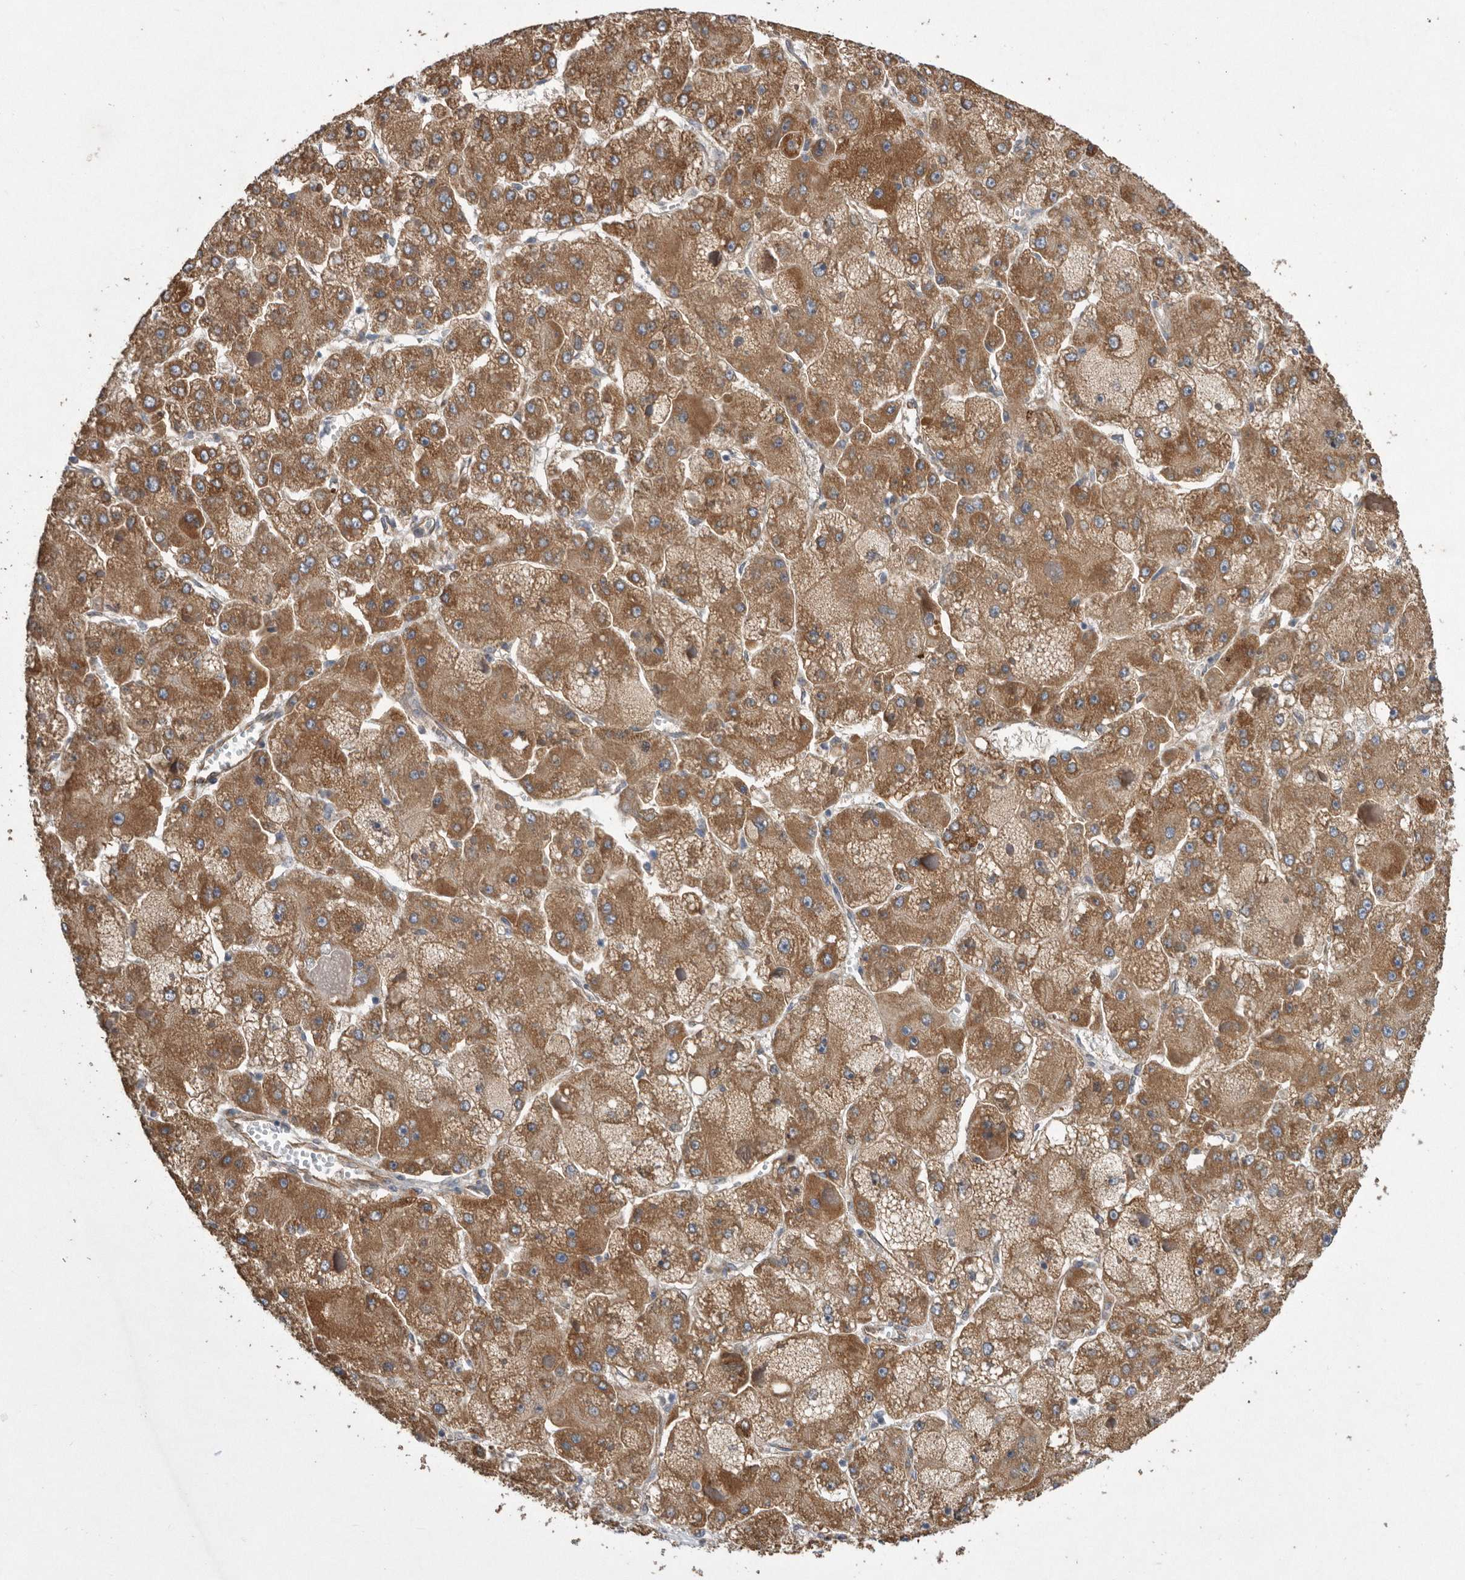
{"staining": {"intensity": "moderate", "quantity": ">75%", "location": "cytoplasmic/membranous"}, "tissue": "liver cancer", "cell_type": "Tumor cells", "image_type": "cancer", "snomed": [{"axis": "morphology", "description": "Carcinoma, Hepatocellular, NOS"}, {"axis": "topography", "description": "Liver"}], "caption": "A medium amount of moderate cytoplasmic/membranous staining is present in approximately >75% of tumor cells in liver cancer (hepatocellular carcinoma) tissue. The staining was performed using DAB (3,3'-diaminobenzidine), with brown indicating positive protein expression. Nuclei are stained blue with hematoxylin.", "gene": "PON2", "patient": {"sex": "female", "age": 73}}